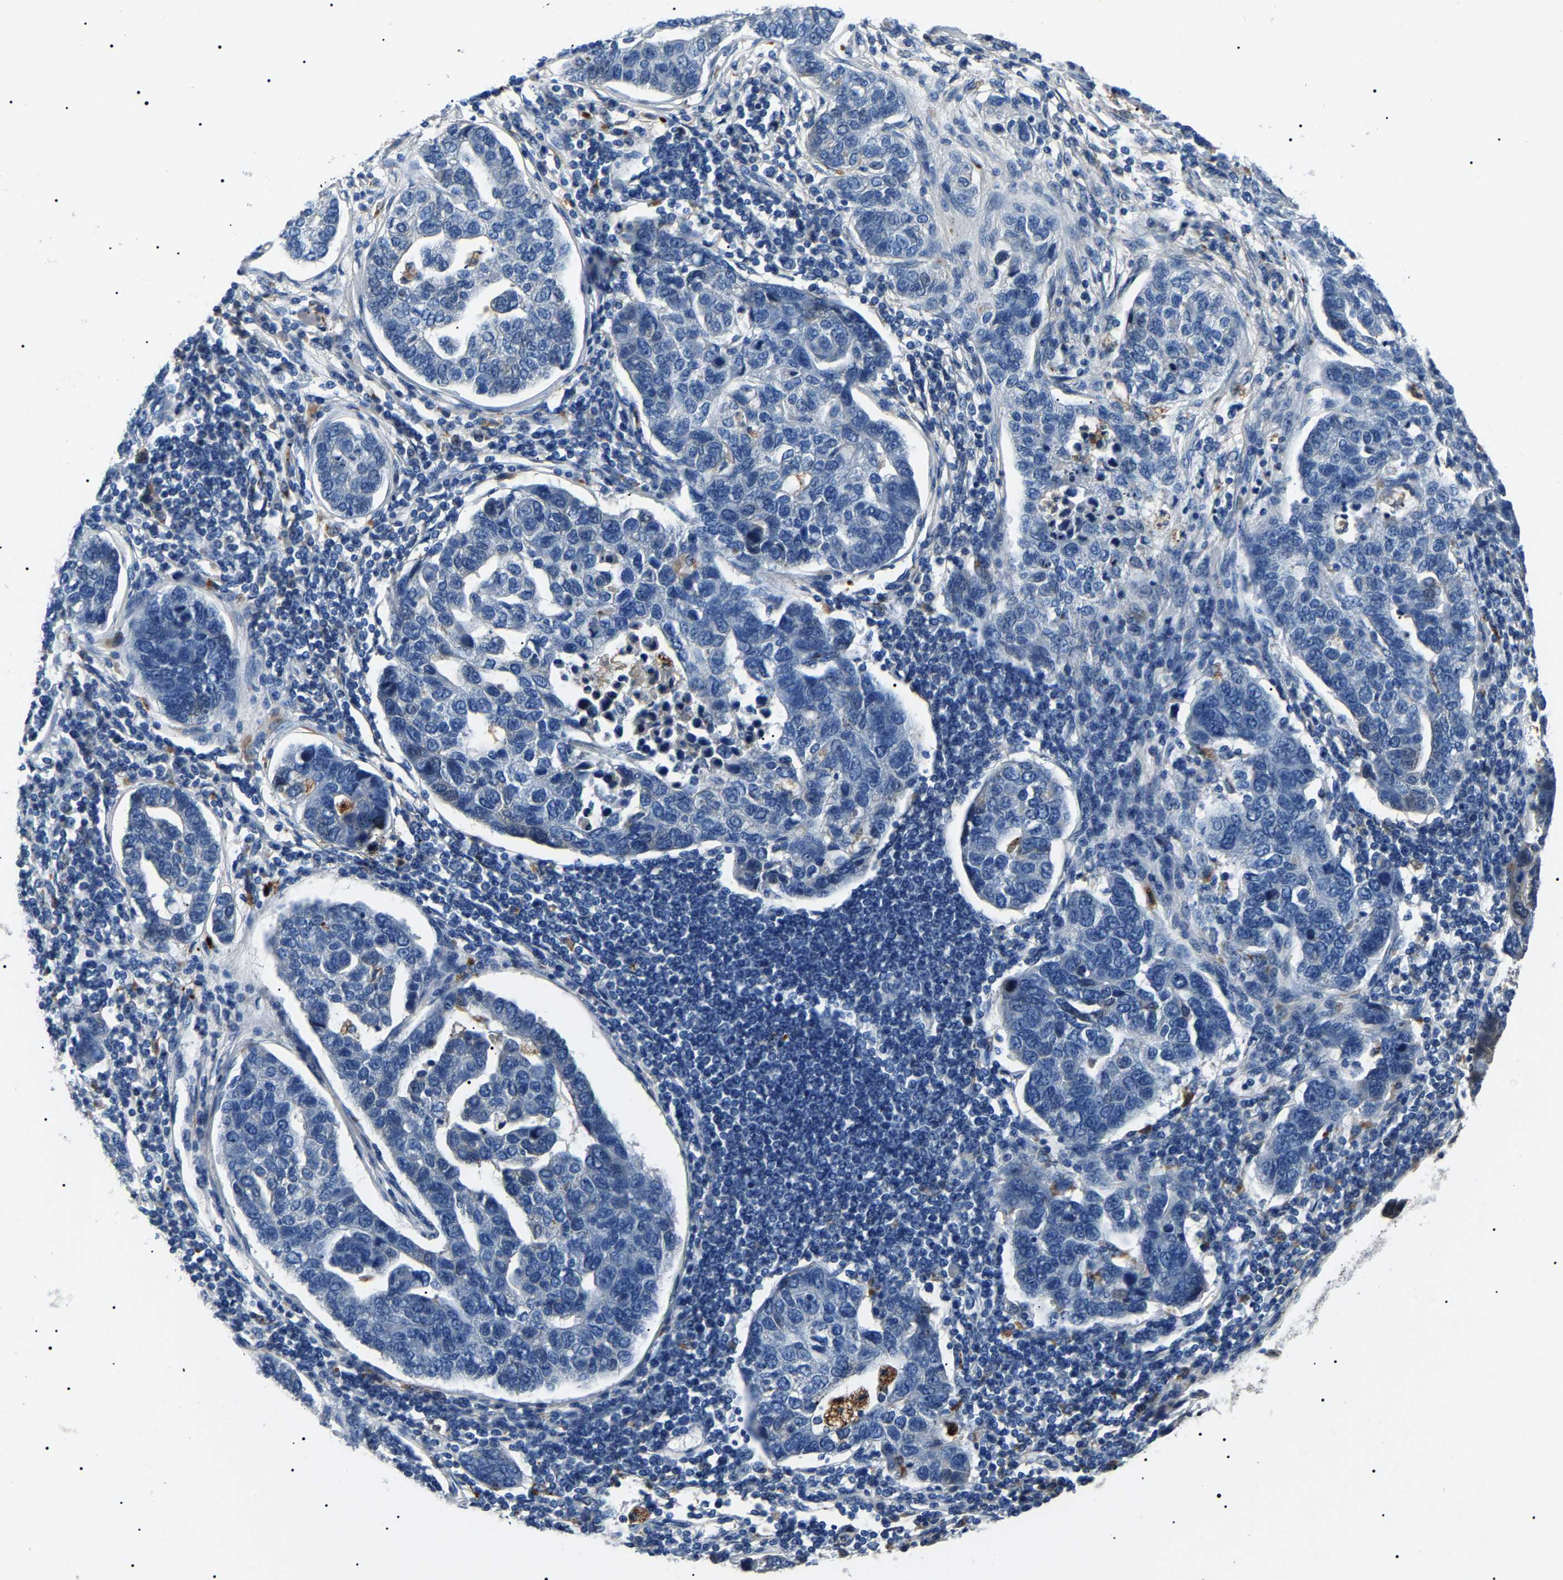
{"staining": {"intensity": "negative", "quantity": "none", "location": "none"}, "tissue": "pancreatic cancer", "cell_type": "Tumor cells", "image_type": "cancer", "snomed": [{"axis": "morphology", "description": "Adenocarcinoma, NOS"}, {"axis": "topography", "description": "Pancreas"}], "caption": "Histopathology image shows no protein staining in tumor cells of pancreatic cancer (adenocarcinoma) tissue. (Stains: DAB (3,3'-diaminobenzidine) immunohistochemistry (IHC) with hematoxylin counter stain, Microscopy: brightfield microscopy at high magnification).", "gene": "KLK15", "patient": {"sex": "female", "age": 61}}